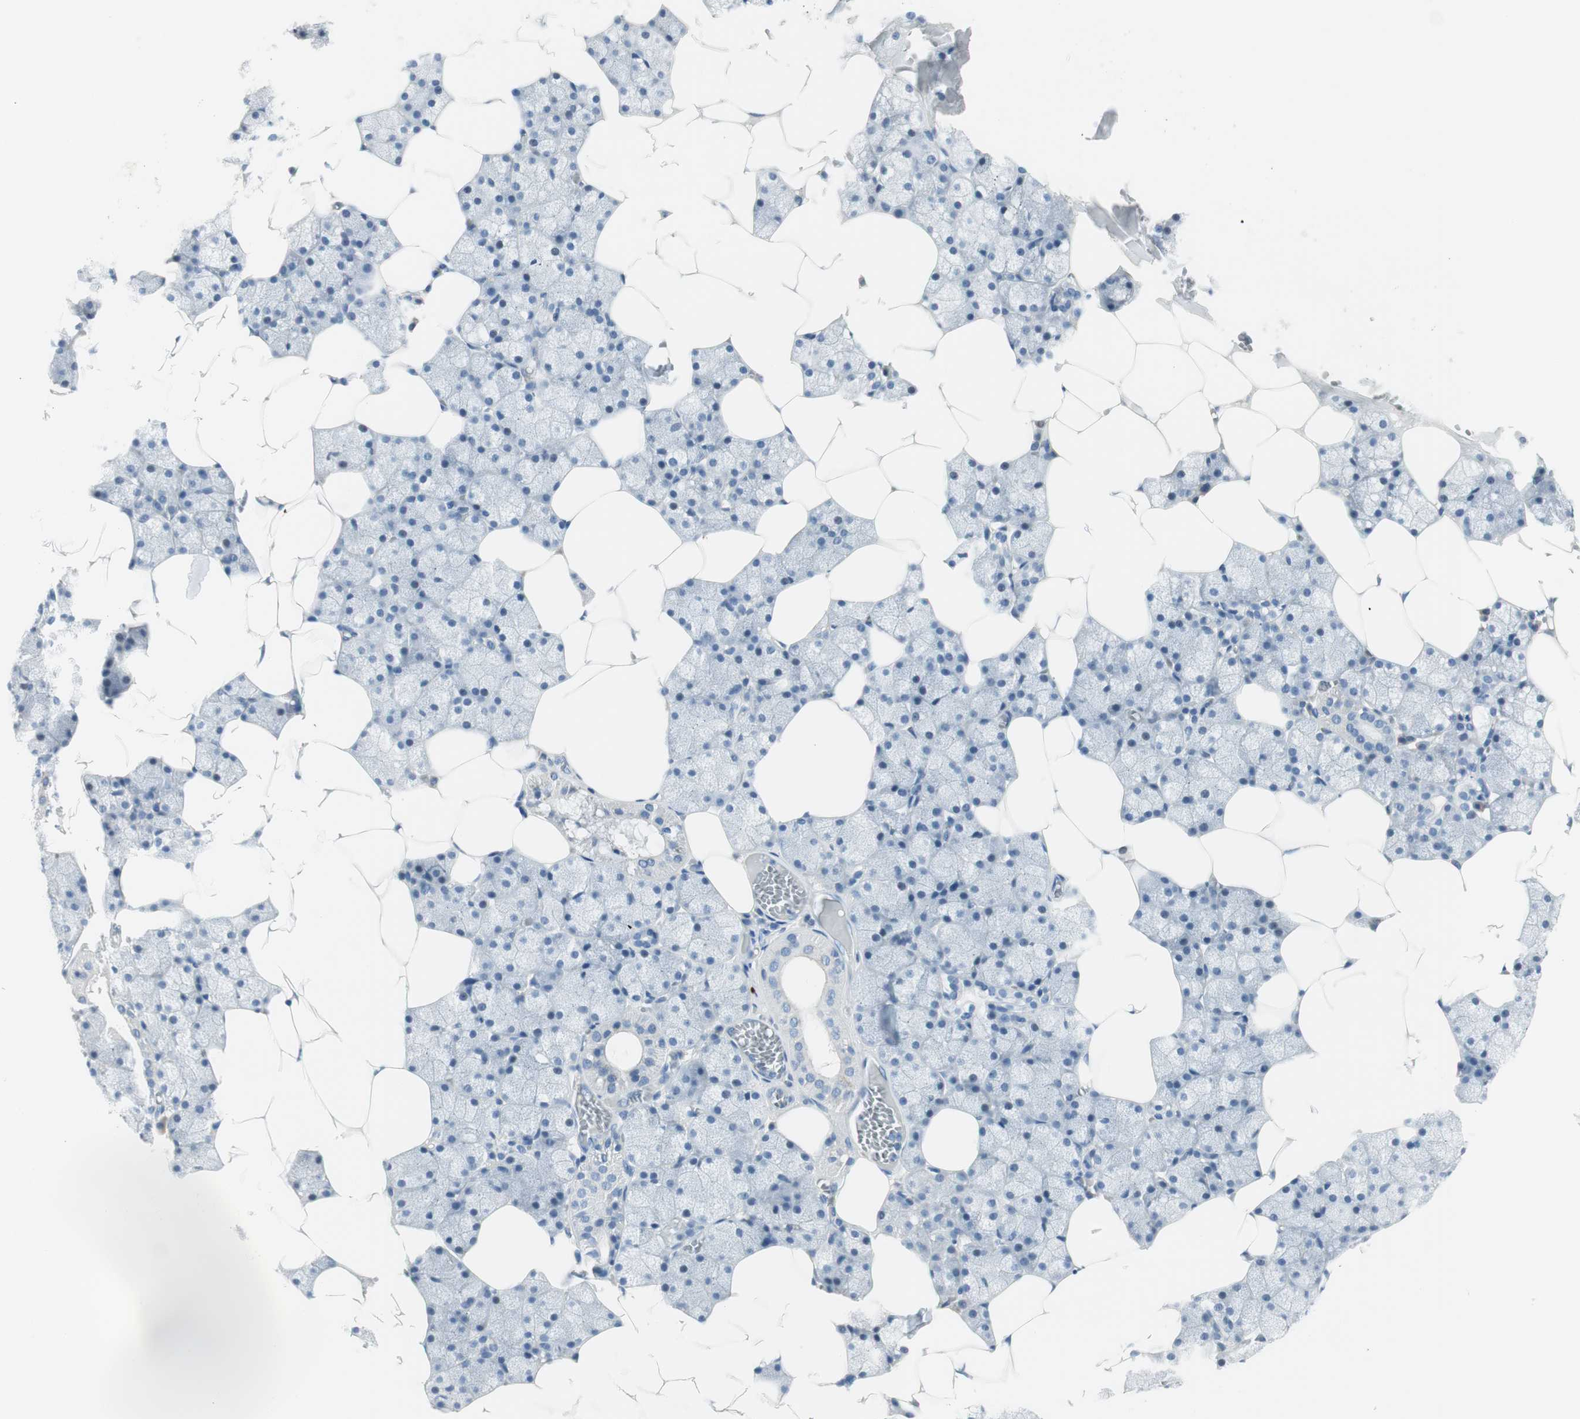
{"staining": {"intensity": "negative", "quantity": "none", "location": "none"}, "tissue": "salivary gland", "cell_type": "Glandular cells", "image_type": "normal", "snomed": [{"axis": "morphology", "description": "Normal tissue, NOS"}, {"axis": "topography", "description": "Salivary gland"}], "caption": "Salivary gland stained for a protein using immunohistochemistry (IHC) exhibits no expression glandular cells.", "gene": "DLG4", "patient": {"sex": "male", "age": 62}}